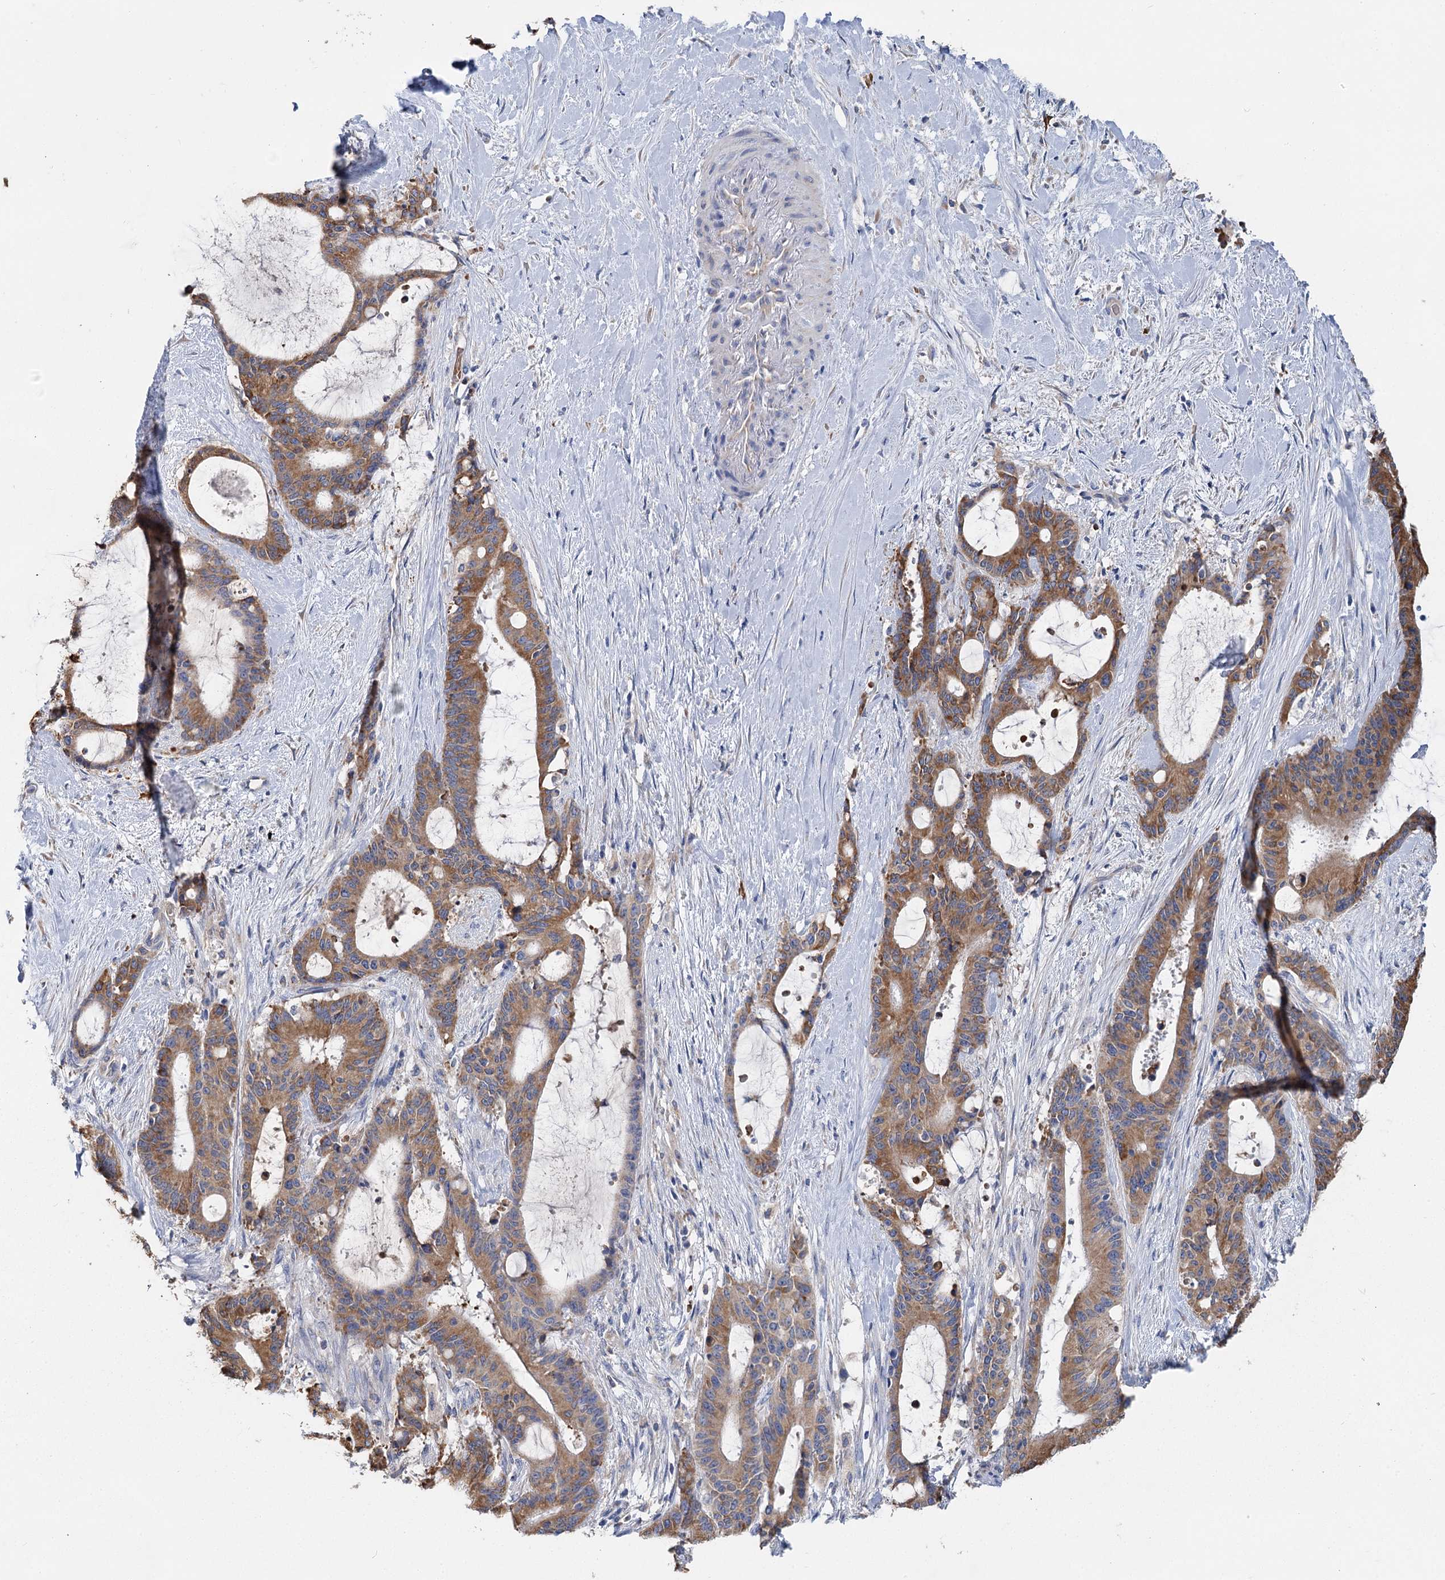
{"staining": {"intensity": "moderate", "quantity": ">75%", "location": "cytoplasmic/membranous"}, "tissue": "liver cancer", "cell_type": "Tumor cells", "image_type": "cancer", "snomed": [{"axis": "morphology", "description": "Normal tissue, NOS"}, {"axis": "morphology", "description": "Cholangiocarcinoma"}, {"axis": "topography", "description": "Liver"}, {"axis": "topography", "description": "Peripheral nerve tissue"}], "caption": "Immunohistochemical staining of human liver cholangiocarcinoma displays medium levels of moderate cytoplasmic/membranous staining in approximately >75% of tumor cells.", "gene": "ANKRD16", "patient": {"sex": "female", "age": 73}}